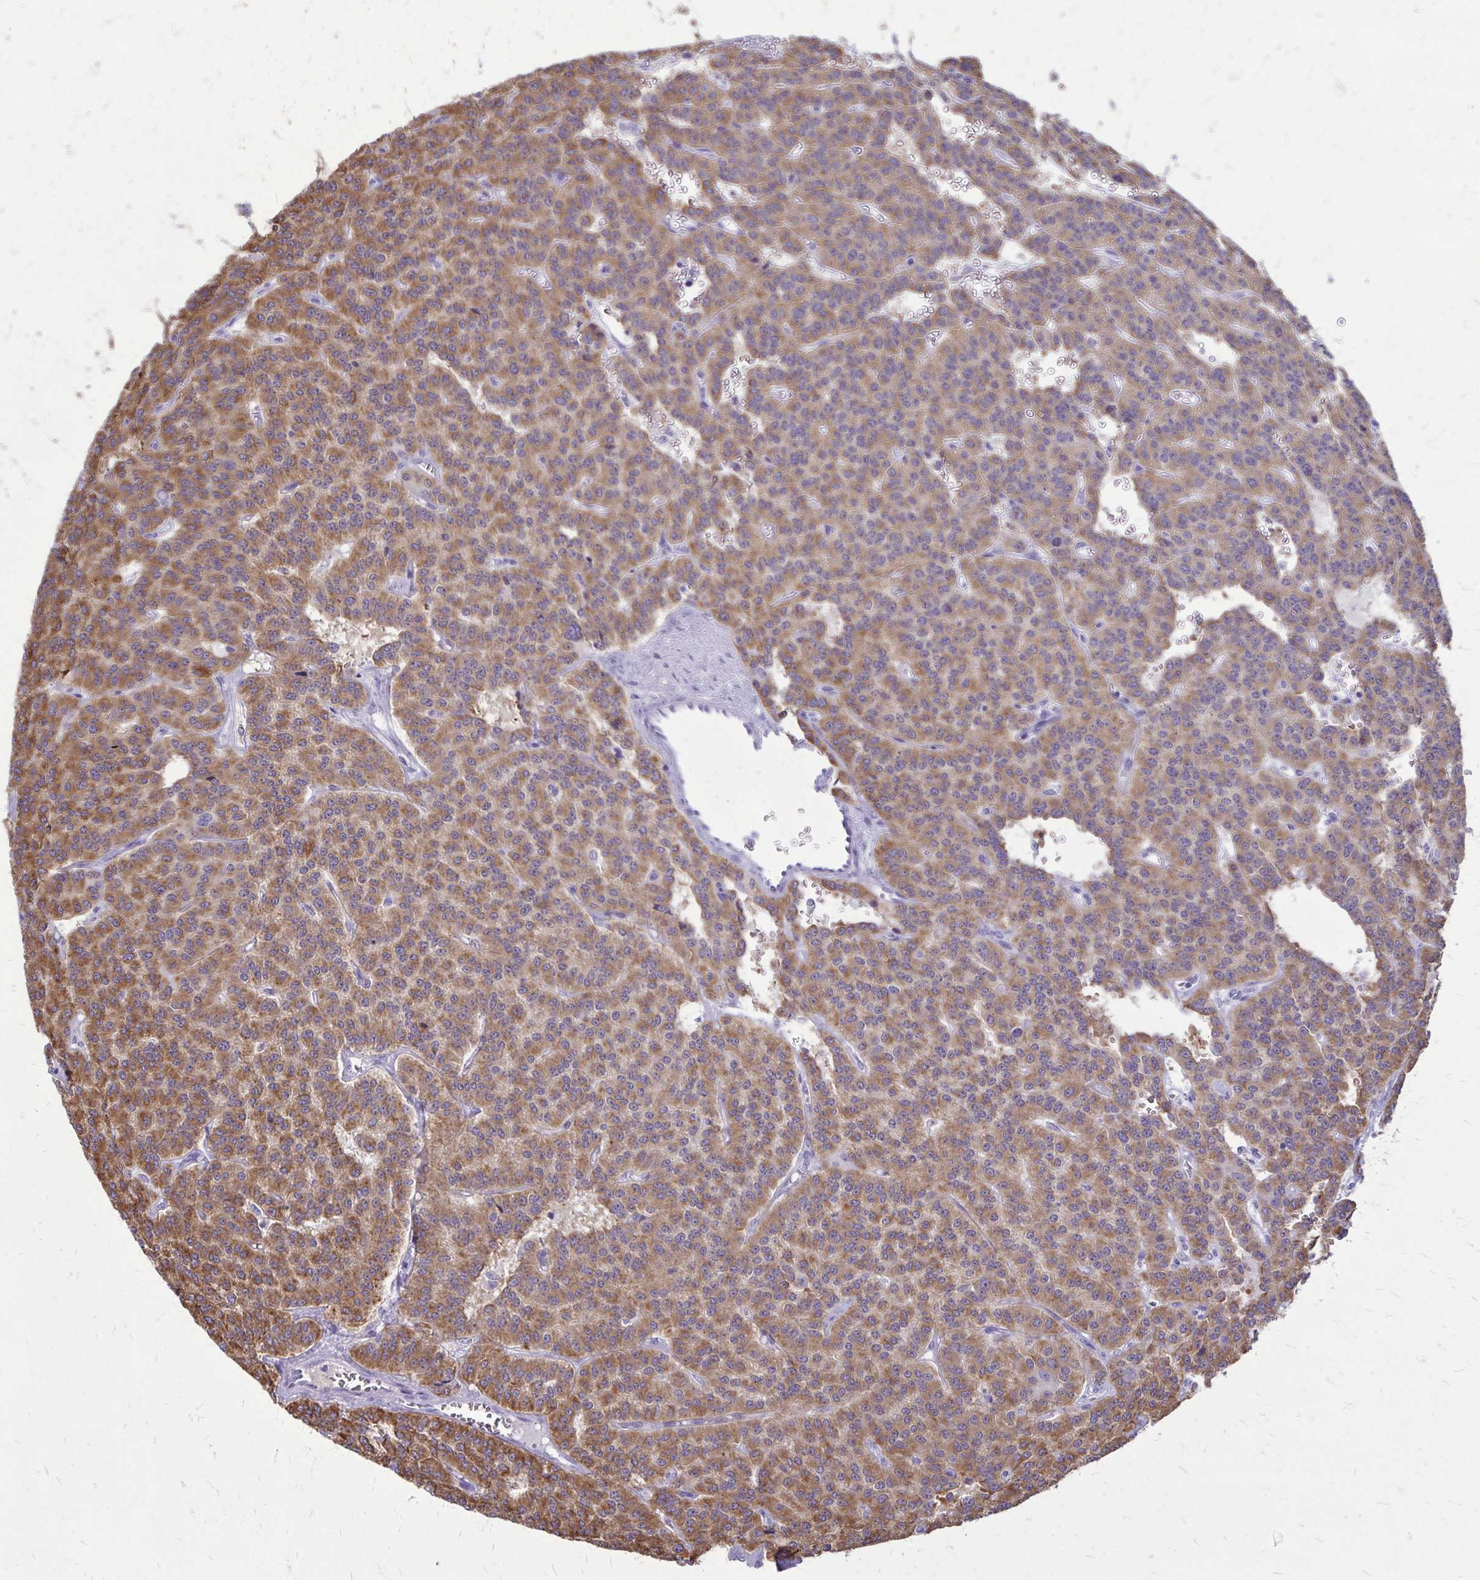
{"staining": {"intensity": "moderate", "quantity": ">75%", "location": "cytoplasmic/membranous"}, "tissue": "carcinoid", "cell_type": "Tumor cells", "image_type": "cancer", "snomed": [{"axis": "morphology", "description": "Carcinoid, malignant, NOS"}, {"axis": "topography", "description": "Lung"}], "caption": "The photomicrograph exhibits a brown stain indicating the presence of a protein in the cytoplasmic/membranous of tumor cells in carcinoid (malignant).", "gene": "RTN1", "patient": {"sex": "female", "age": 71}}